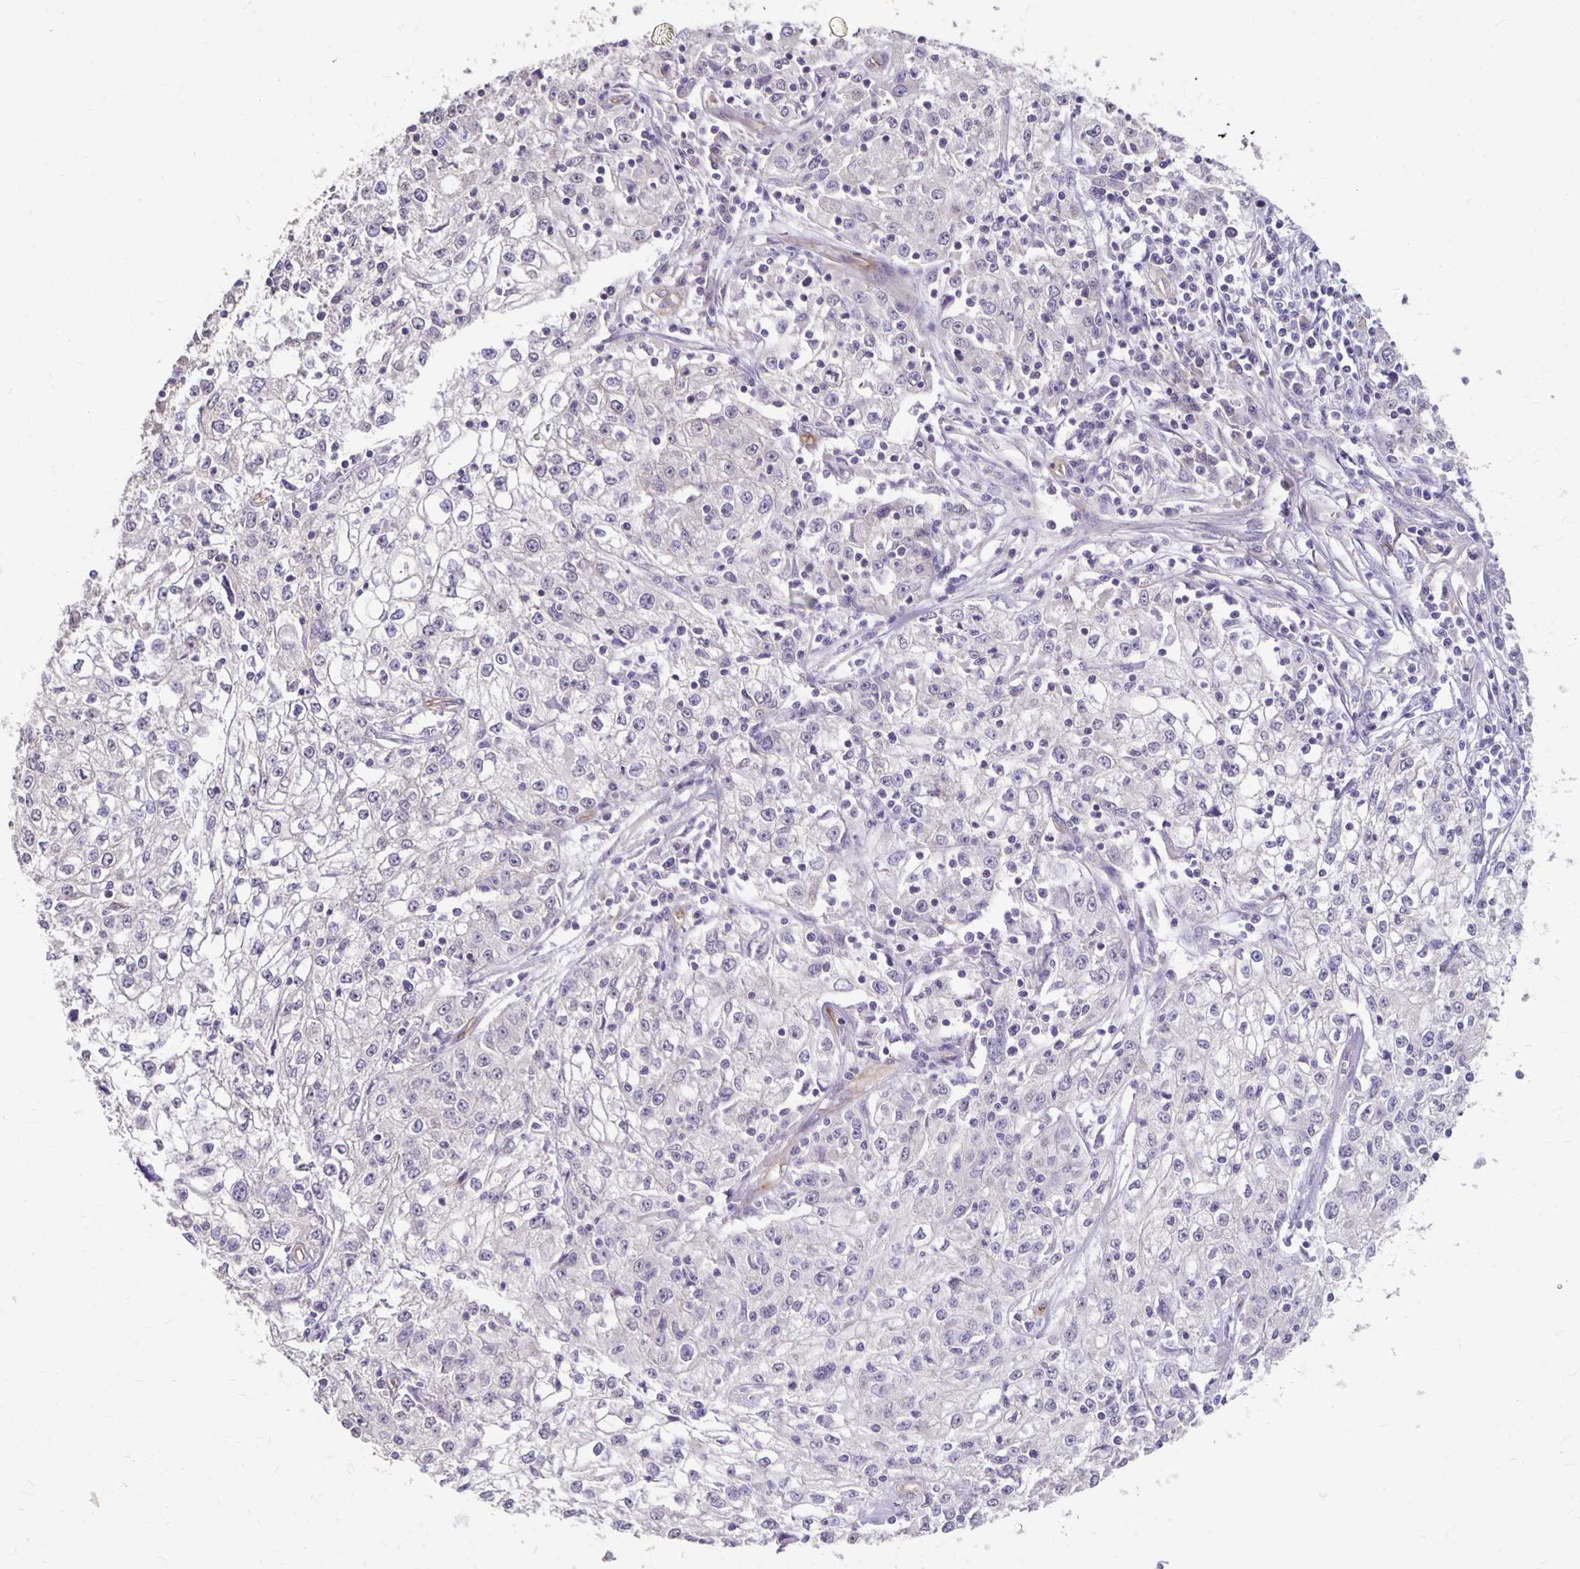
{"staining": {"intensity": "negative", "quantity": "none", "location": "none"}, "tissue": "cervical cancer", "cell_type": "Tumor cells", "image_type": "cancer", "snomed": [{"axis": "morphology", "description": "Squamous cell carcinoma, NOS"}, {"axis": "topography", "description": "Cervix"}], "caption": "Micrograph shows no significant protein positivity in tumor cells of cervical squamous cell carcinoma.", "gene": "PPP1R3E", "patient": {"sex": "female", "age": 85}}